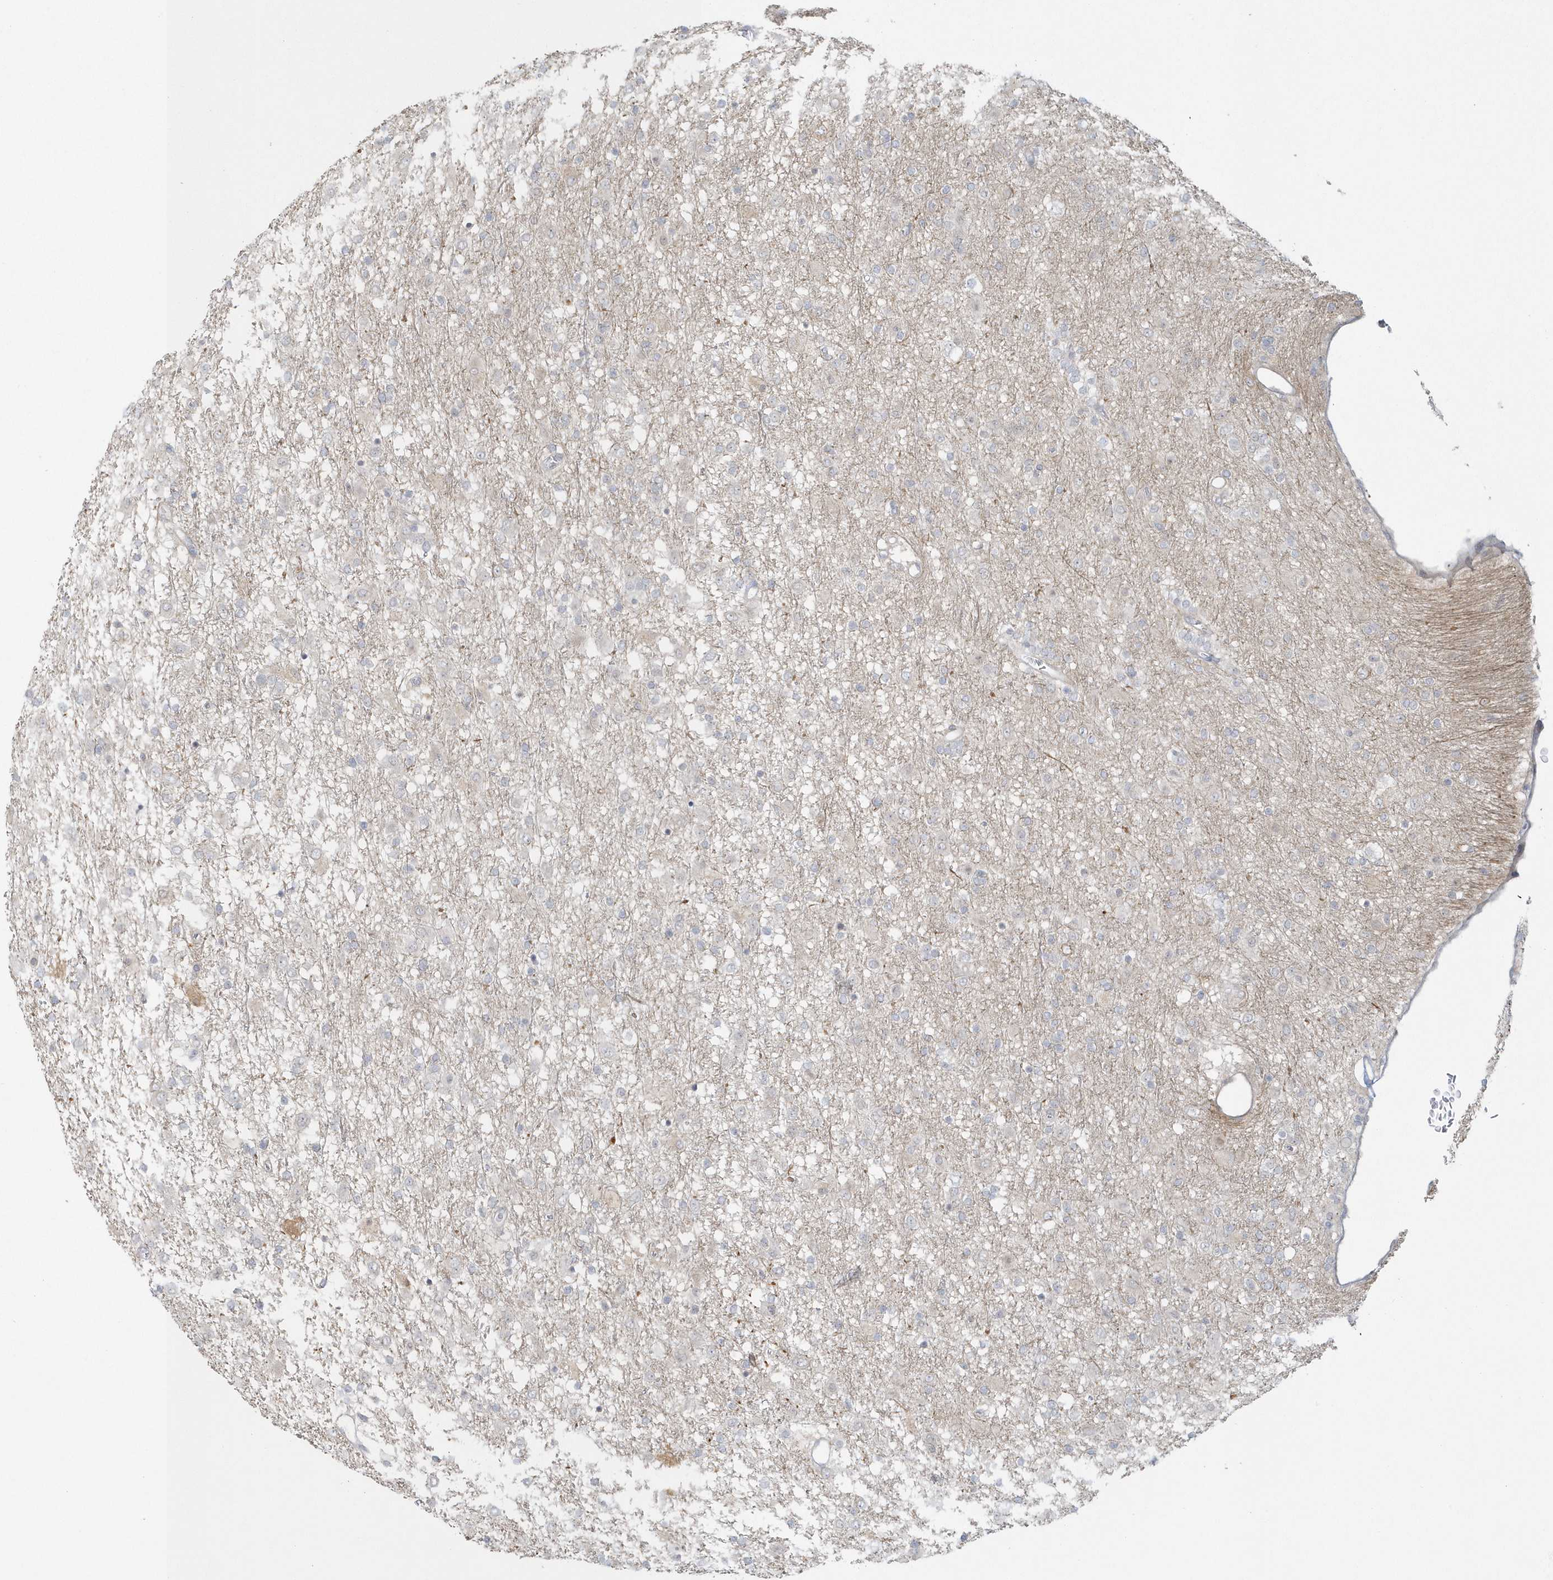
{"staining": {"intensity": "negative", "quantity": "none", "location": "none"}, "tissue": "glioma", "cell_type": "Tumor cells", "image_type": "cancer", "snomed": [{"axis": "morphology", "description": "Glioma, malignant, Low grade"}, {"axis": "topography", "description": "Brain"}], "caption": "There is no significant positivity in tumor cells of malignant glioma (low-grade). (Stains: DAB (3,3'-diaminobenzidine) immunohistochemistry (IHC) with hematoxylin counter stain, Microscopy: brightfield microscopy at high magnification).", "gene": "BLTP3A", "patient": {"sex": "male", "age": 65}}